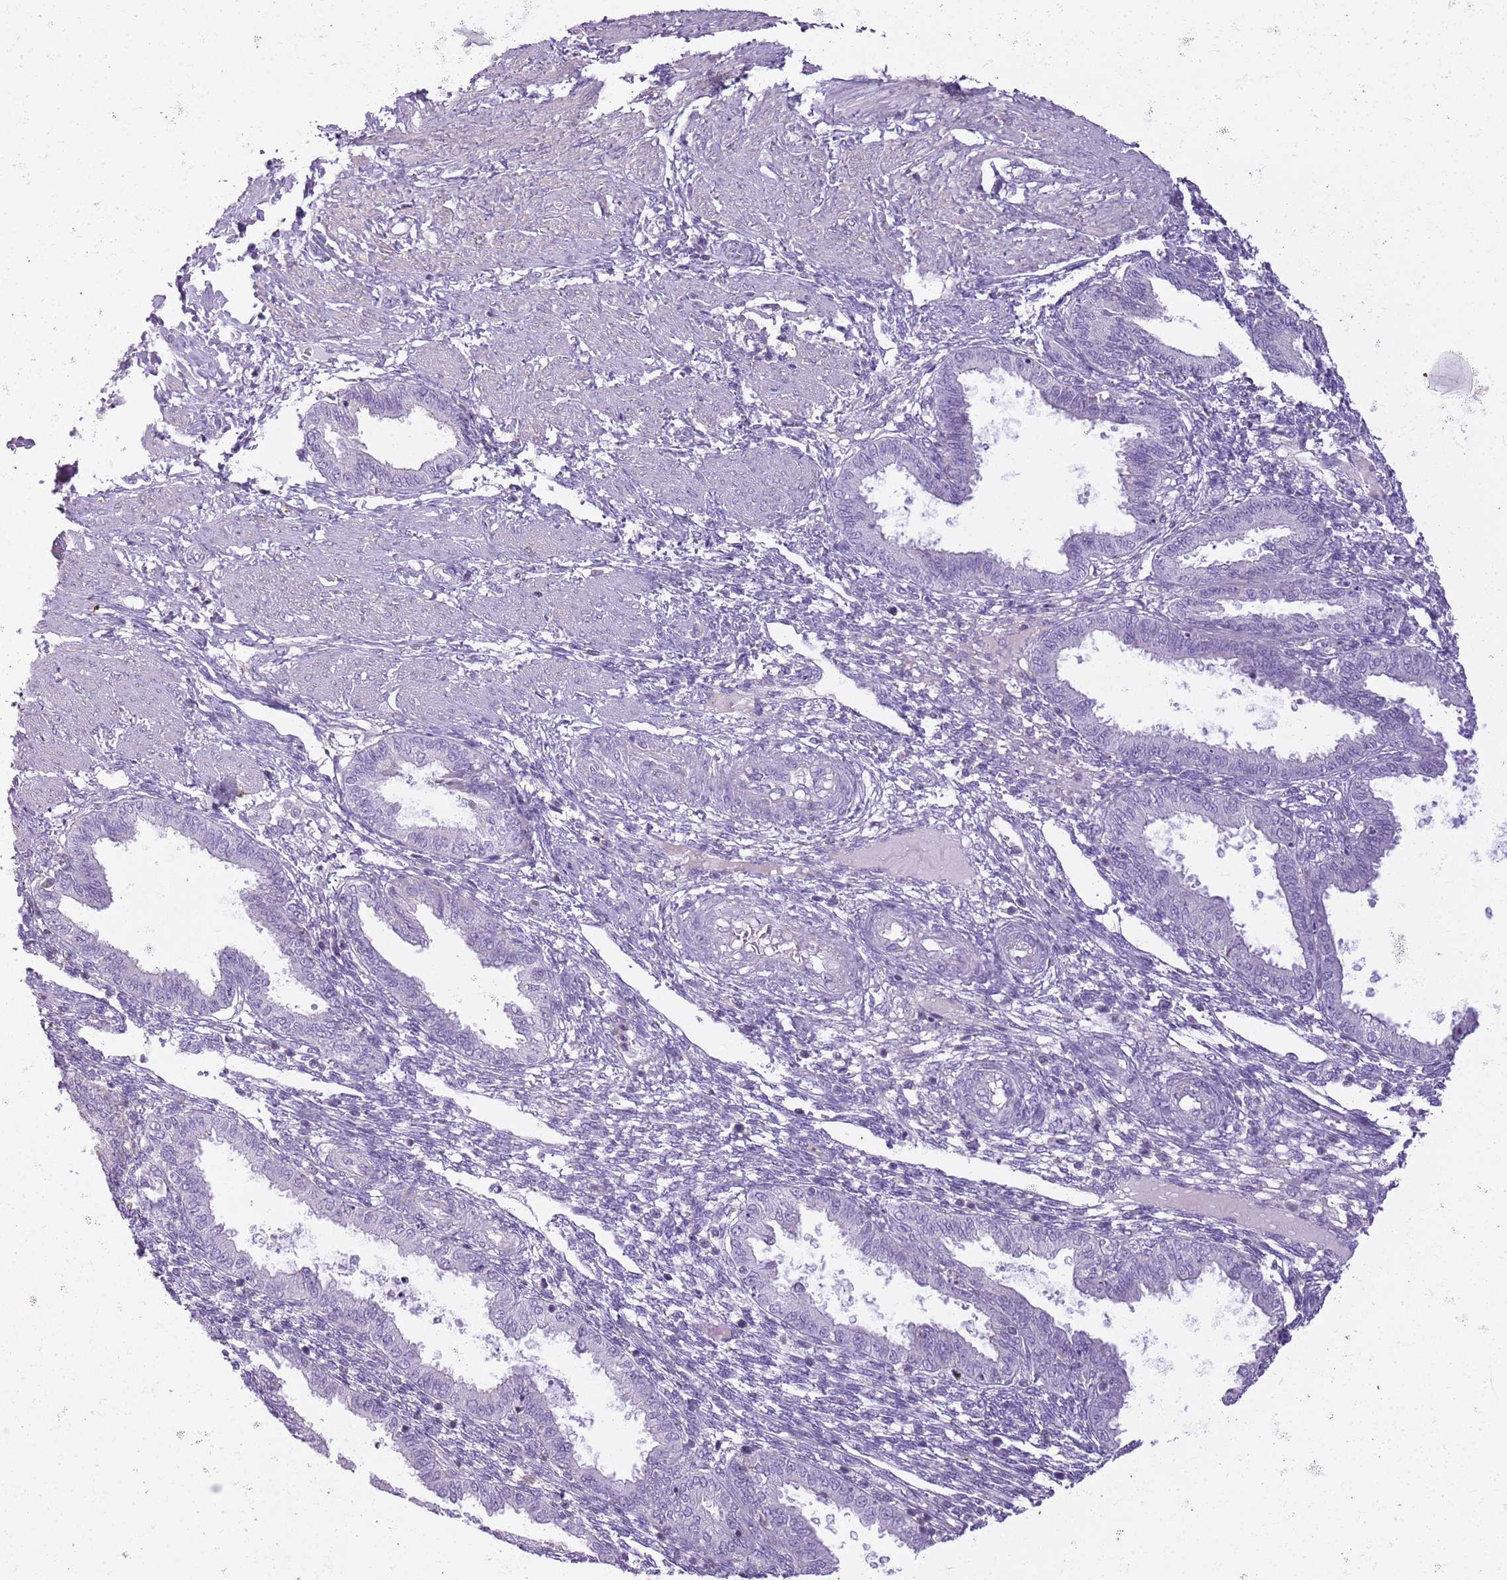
{"staining": {"intensity": "negative", "quantity": "none", "location": "none"}, "tissue": "endometrium", "cell_type": "Cells in endometrial stroma", "image_type": "normal", "snomed": [{"axis": "morphology", "description": "Normal tissue, NOS"}, {"axis": "topography", "description": "Endometrium"}], "caption": "A high-resolution micrograph shows immunohistochemistry (IHC) staining of normal endometrium, which reveals no significant staining in cells in endometrial stroma.", "gene": "CNPPD1", "patient": {"sex": "female", "age": 33}}